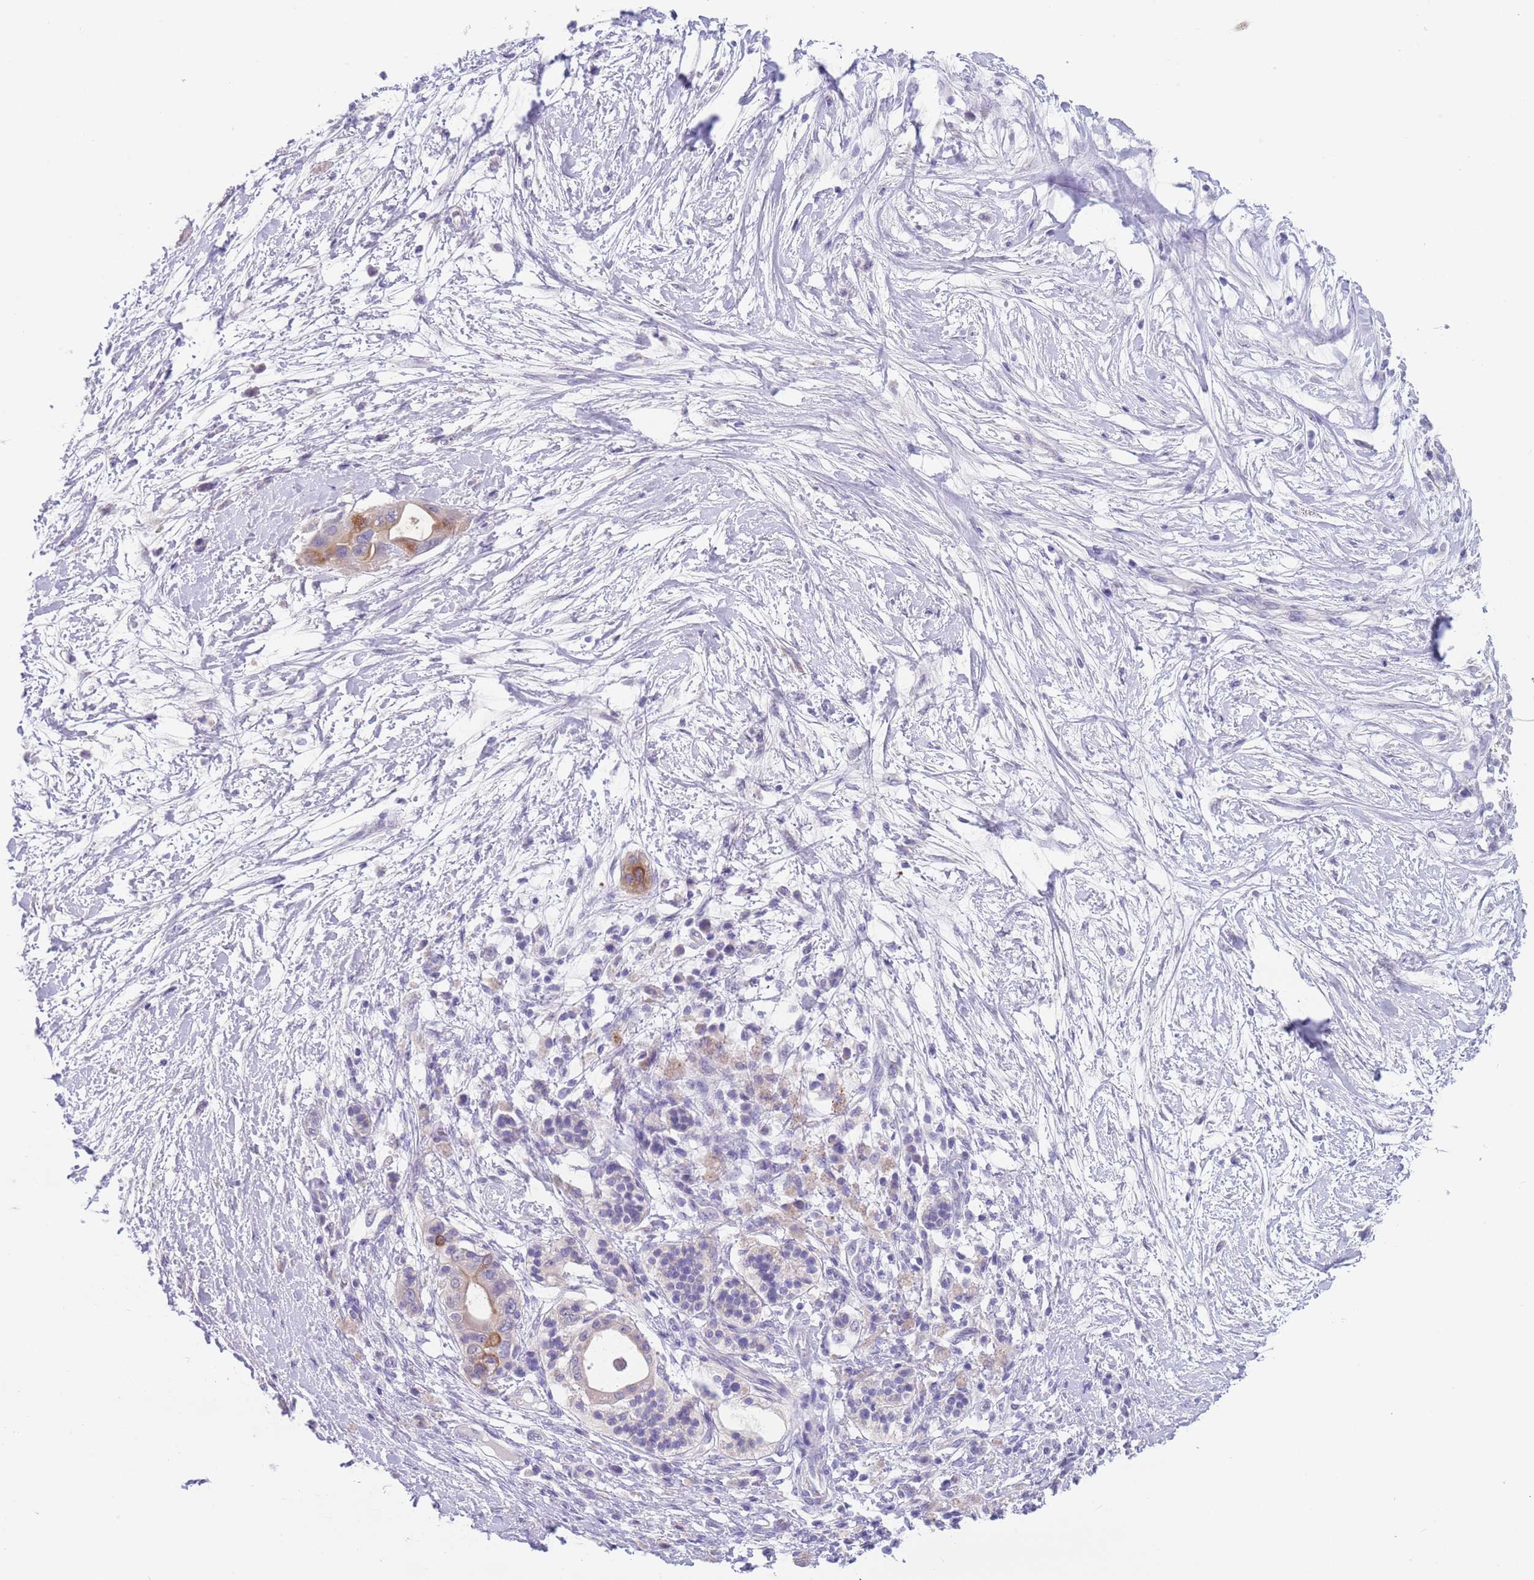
{"staining": {"intensity": "moderate", "quantity": "<25%", "location": "cytoplasmic/membranous"}, "tissue": "pancreatic cancer", "cell_type": "Tumor cells", "image_type": "cancer", "snomed": [{"axis": "morphology", "description": "Adenocarcinoma, NOS"}, {"axis": "topography", "description": "Pancreas"}], "caption": "High-power microscopy captured an immunohistochemistry (IHC) histopathology image of pancreatic adenocarcinoma, revealing moderate cytoplasmic/membranous positivity in about <25% of tumor cells.", "gene": "SPIRE2", "patient": {"sex": "male", "age": 68}}